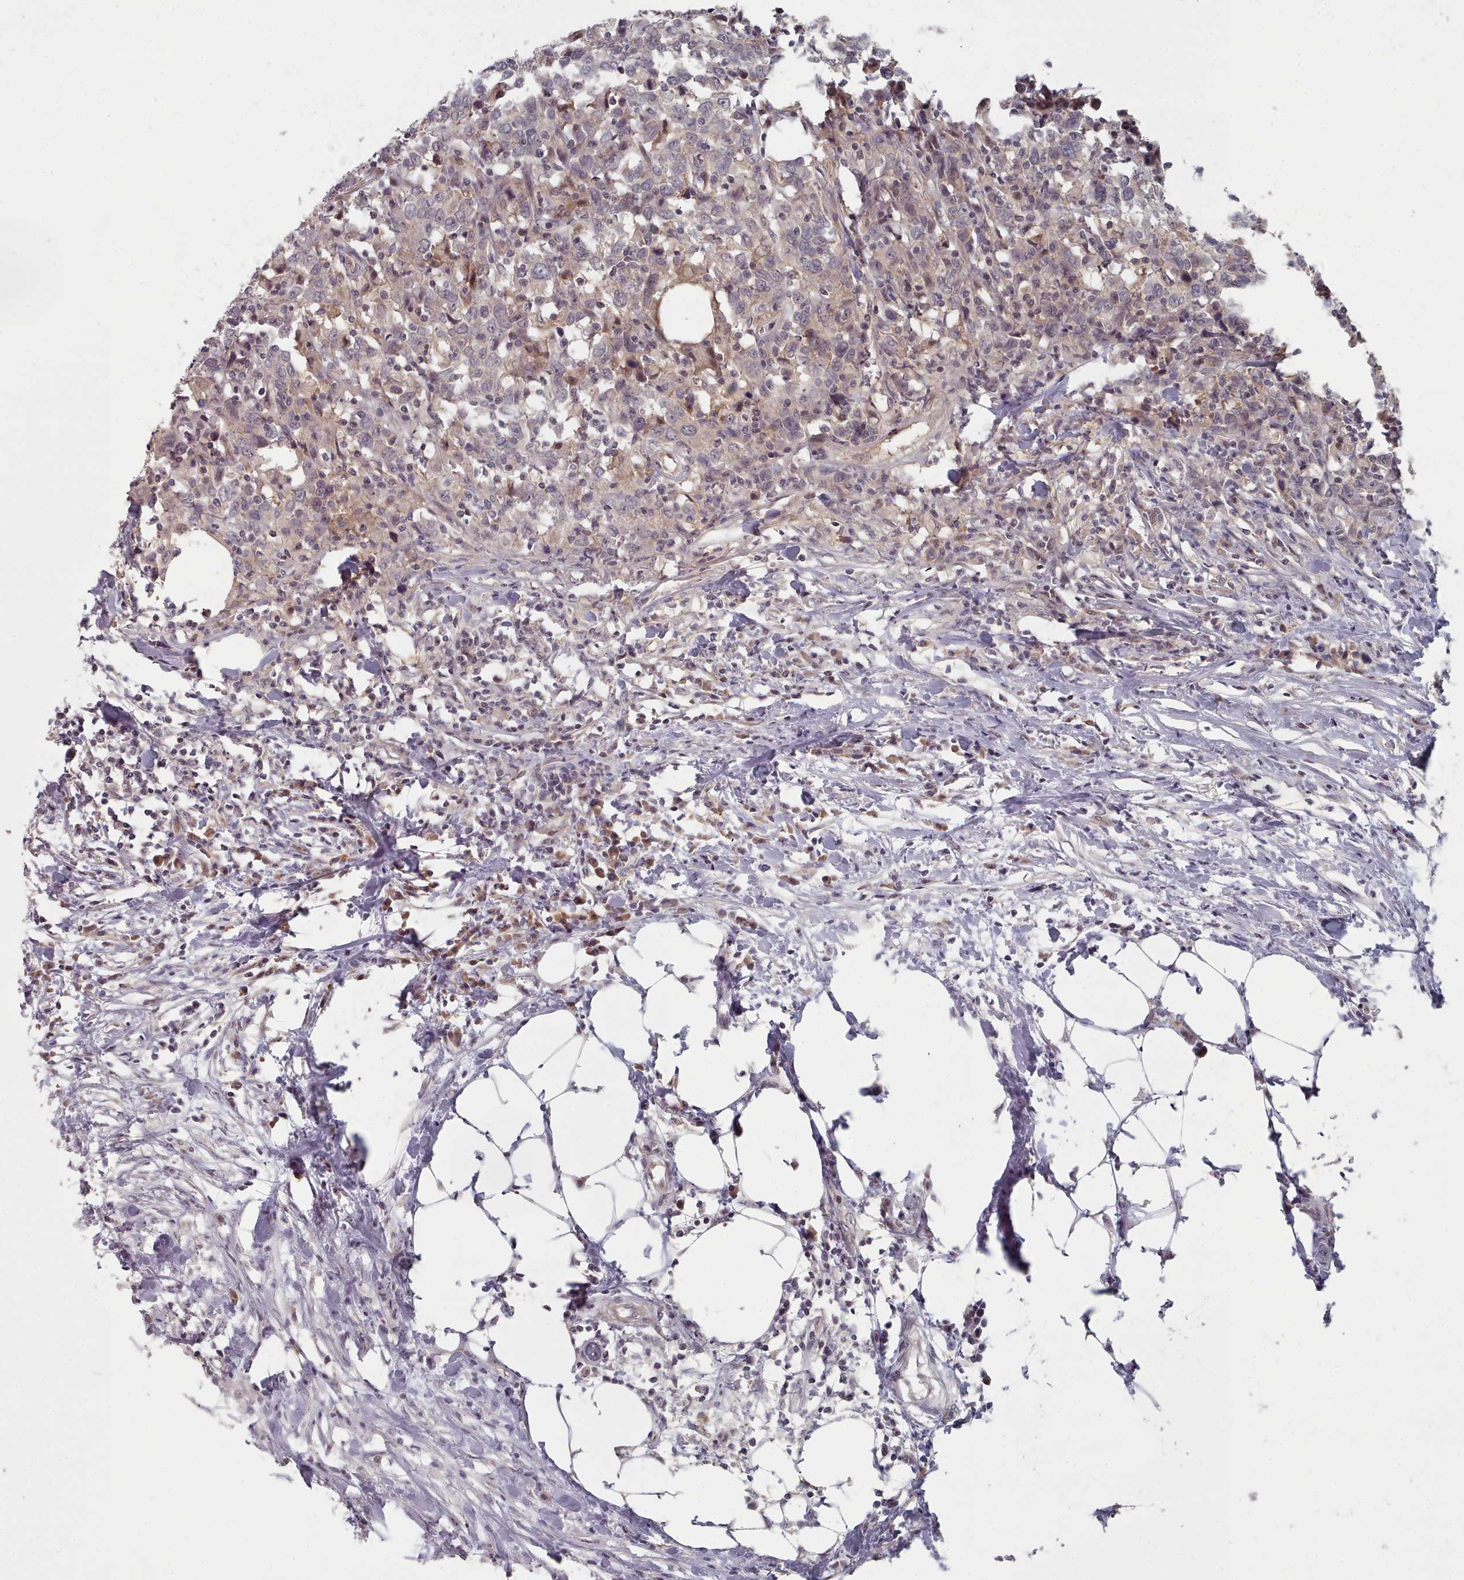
{"staining": {"intensity": "weak", "quantity": "<25%", "location": "nuclear"}, "tissue": "urothelial cancer", "cell_type": "Tumor cells", "image_type": "cancer", "snomed": [{"axis": "morphology", "description": "Urothelial carcinoma, High grade"}, {"axis": "topography", "description": "Urinary bladder"}], "caption": "The IHC histopathology image has no significant staining in tumor cells of high-grade urothelial carcinoma tissue.", "gene": "HYAL3", "patient": {"sex": "male", "age": 61}}